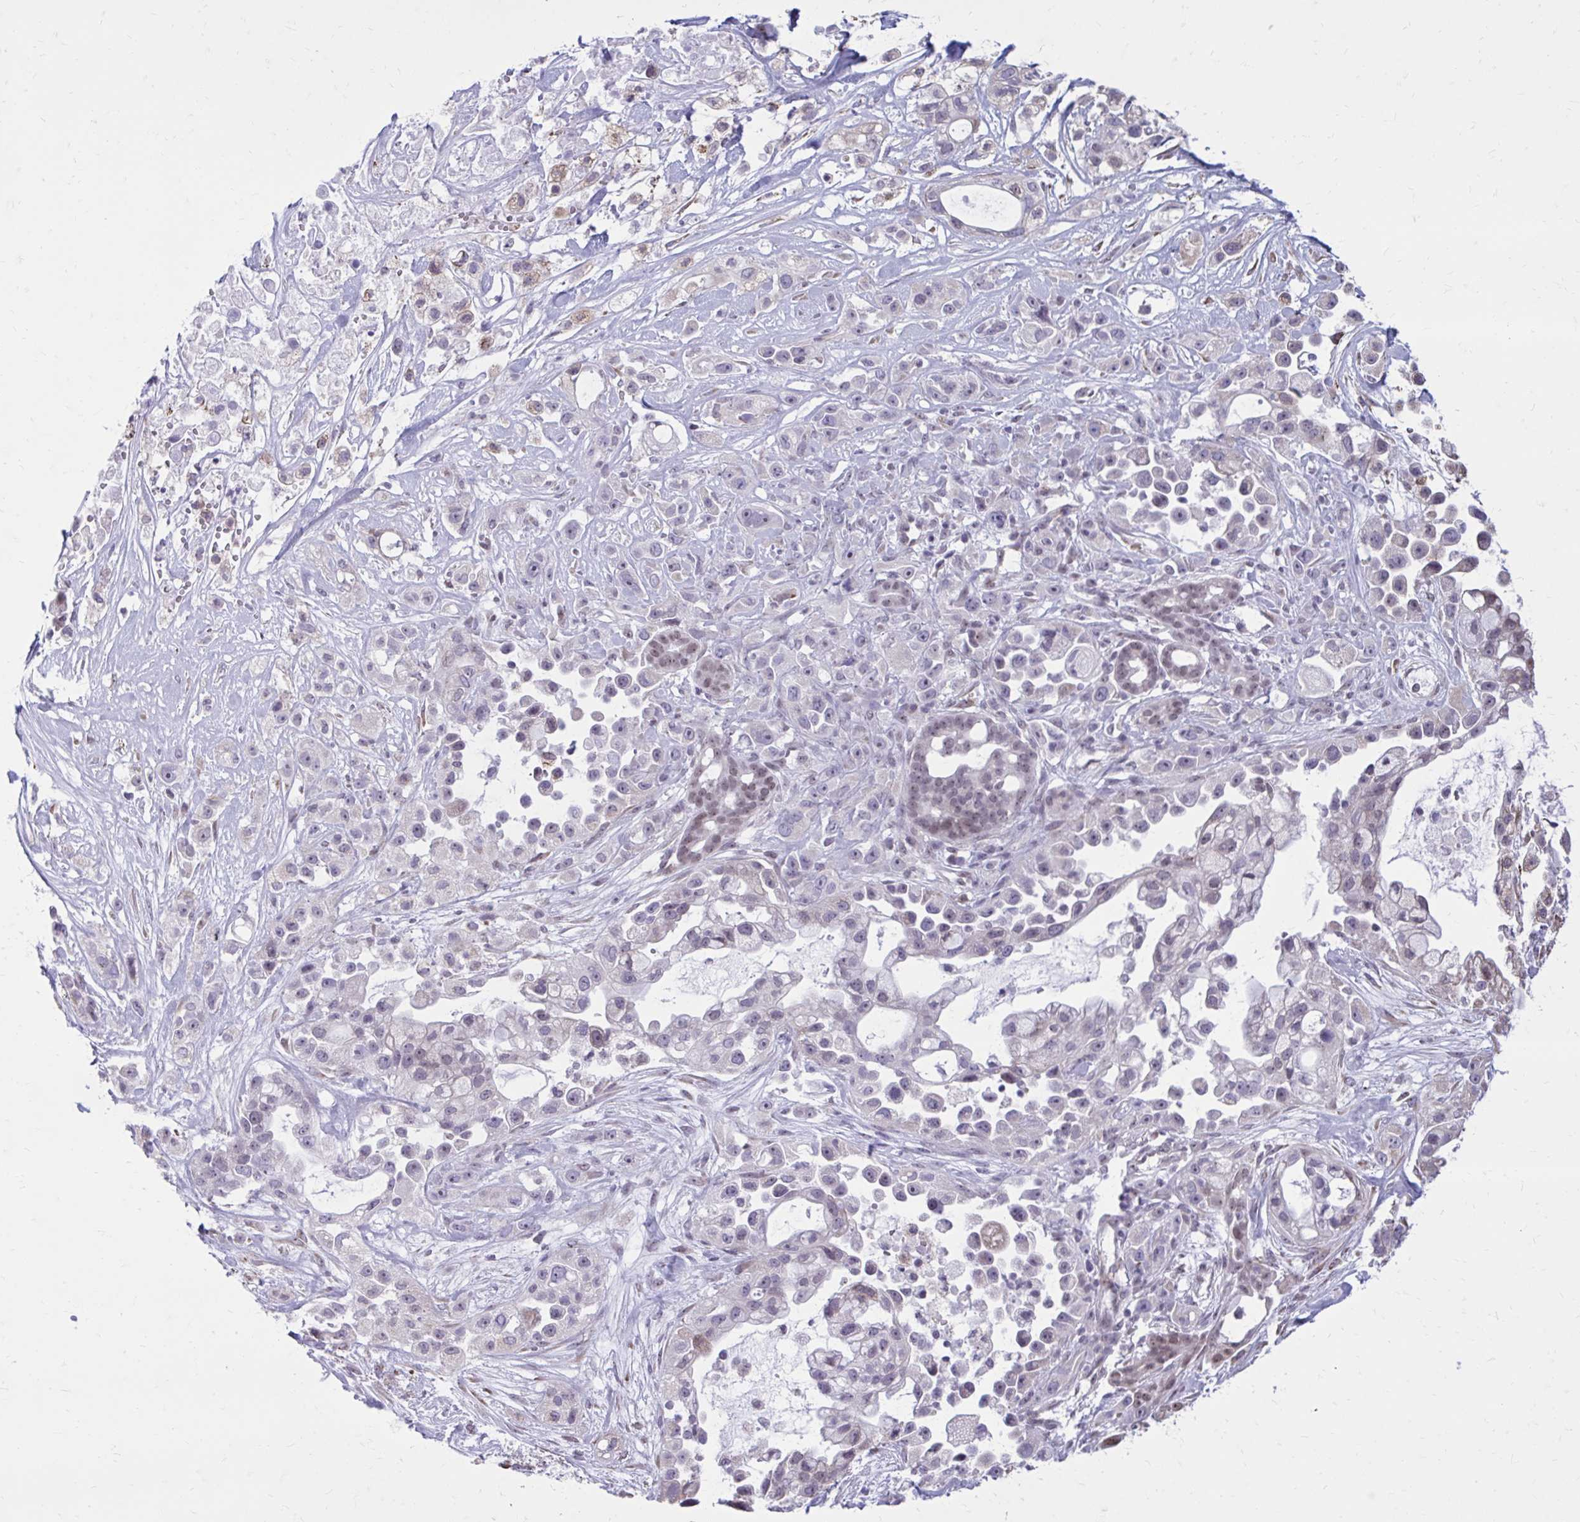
{"staining": {"intensity": "negative", "quantity": "none", "location": "none"}, "tissue": "pancreatic cancer", "cell_type": "Tumor cells", "image_type": "cancer", "snomed": [{"axis": "morphology", "description": "Adenocarcinoma, NOS"}, {"axis": "topography", "description": "Pancreas"}], "caption": "Human pancreatic cancer stained for a protein using immunohistochemistry demonstrates no expression in tumor cells.", "gene": "PROSER1", "patient": {"sex": "male", "age": 44}}